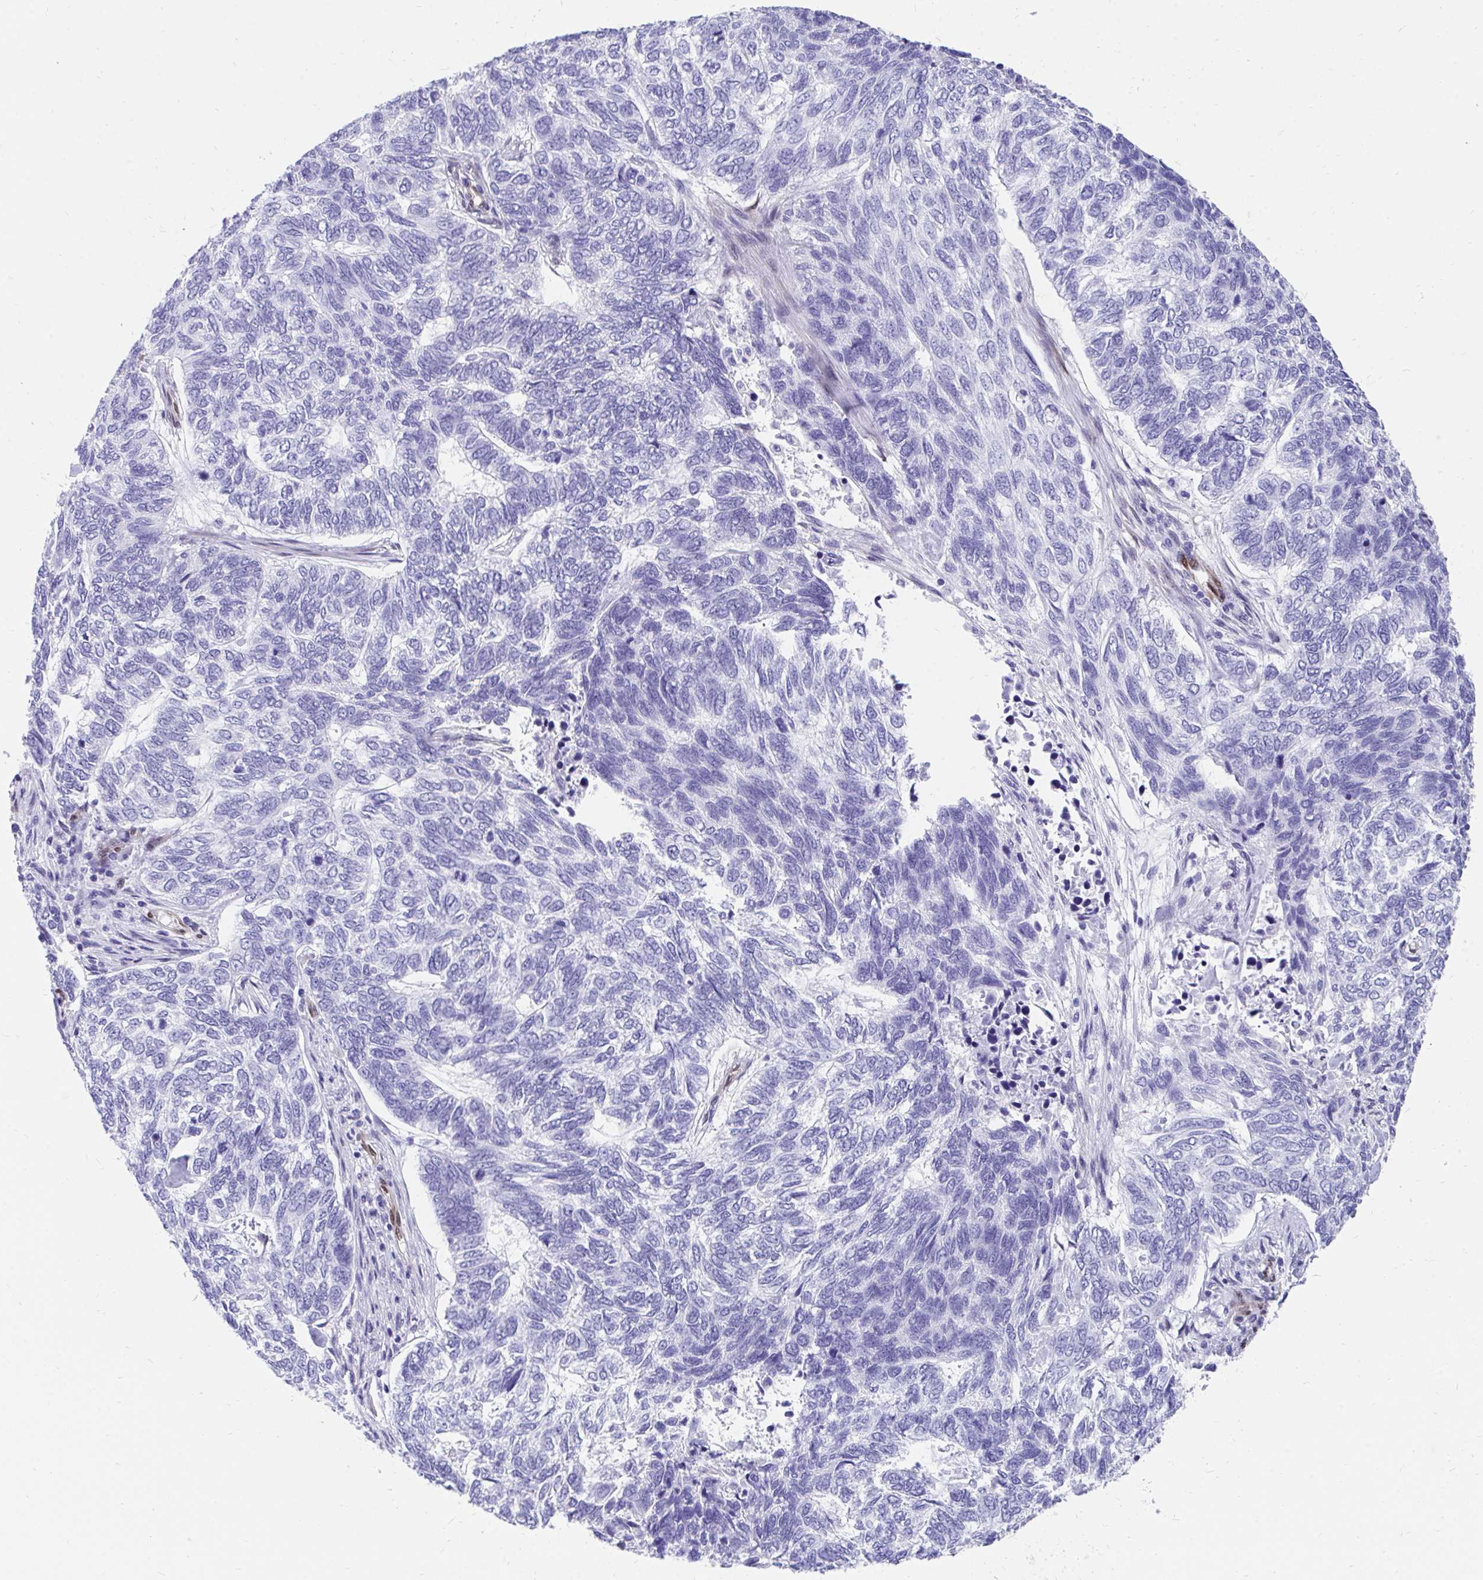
{"staining": {"intensity": "negative", "quantity": "none", "location": "none"}, "tissue": "skin cancer", "cell_type": "Tumor cells", "image_type": "cancer", "snomed": [{"axis": "morphology", "description": "Basal cell carcinoma"}, {"axis": "topography", "description": "Skin"}], "caption": "High power microscopy histopathology image of an IHC image of skin basal cell carcinoma, revealing no significant expression in tumor cells.", "gene": "RBPMS", "patient": {"sex": "female", "age": 65}}